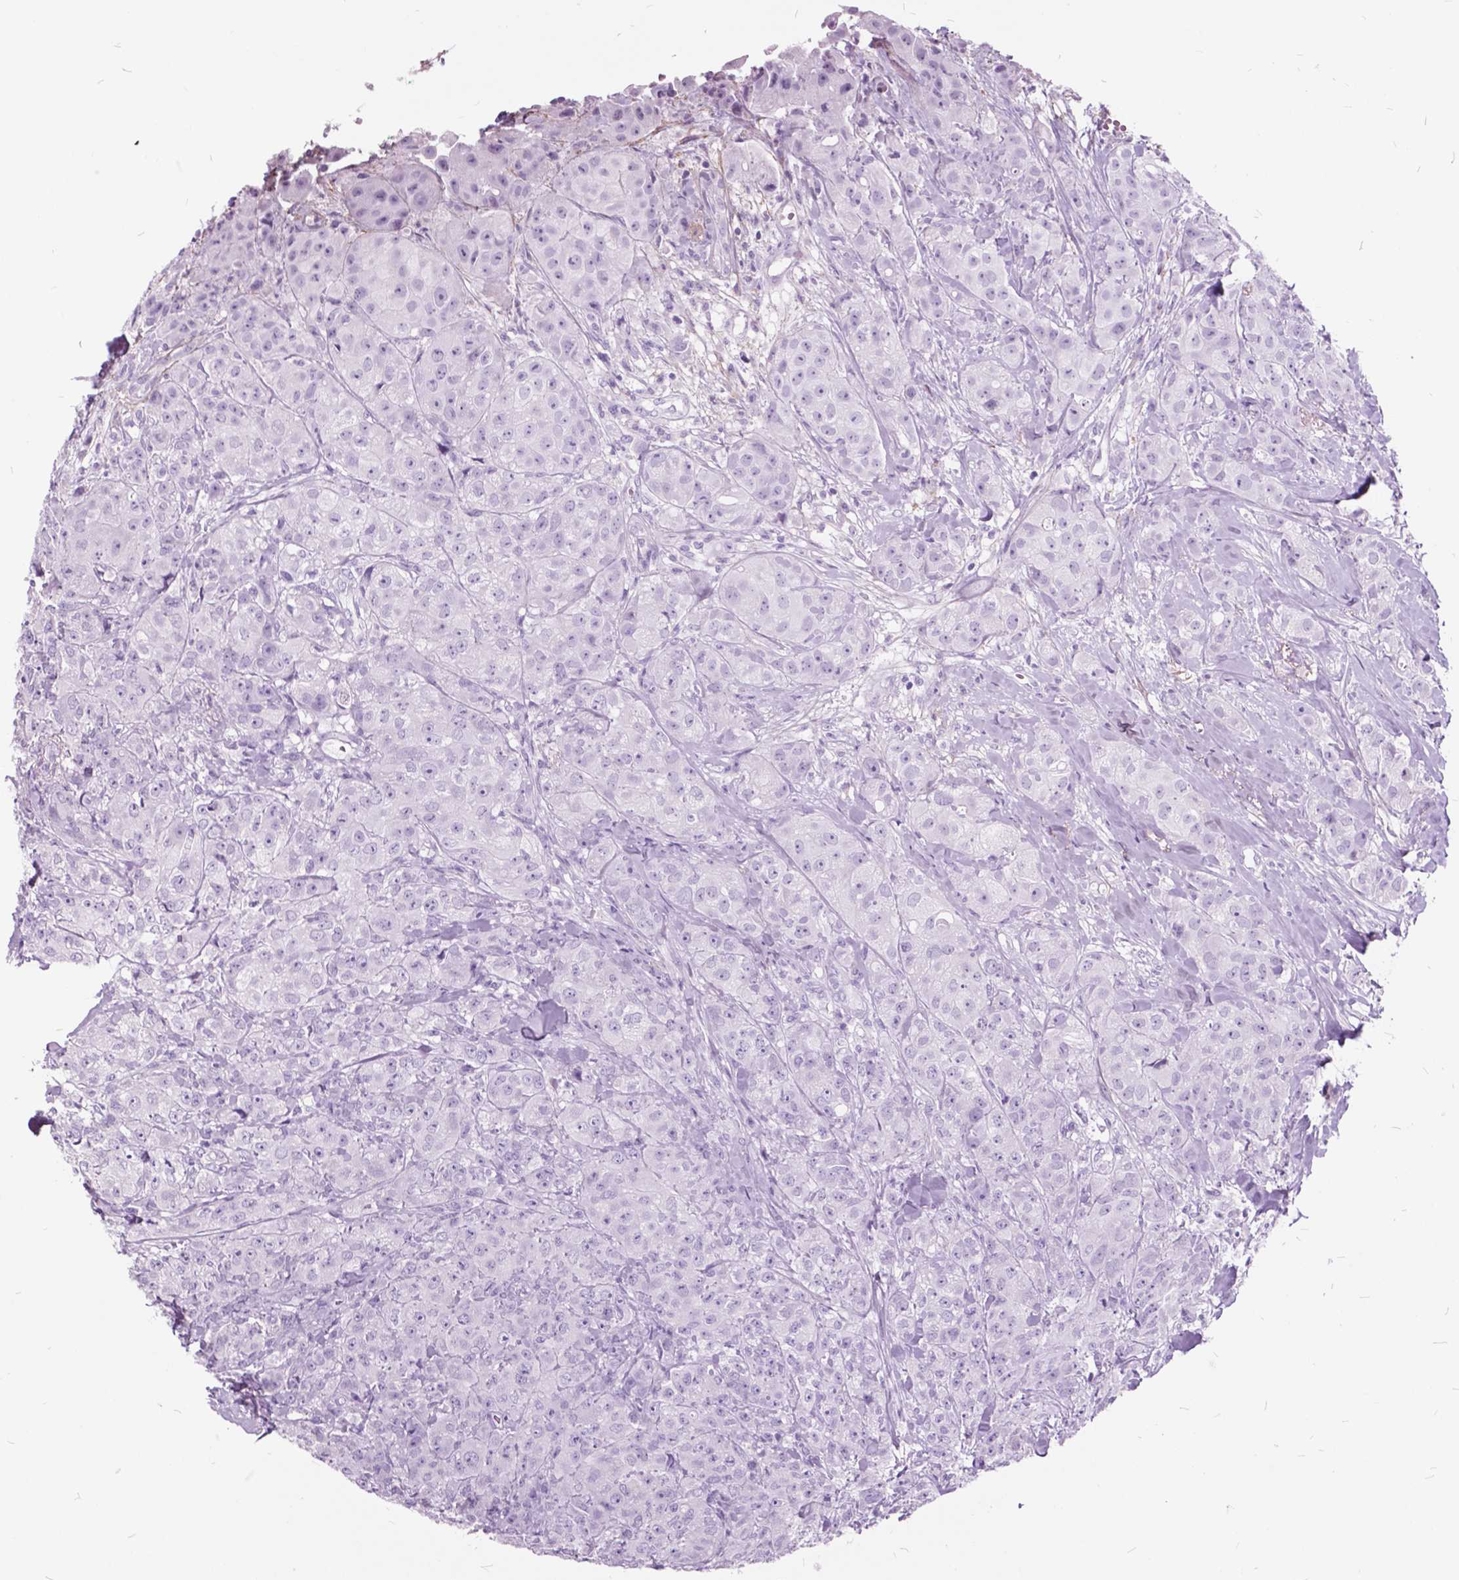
{"staining": {"intensity": "negative", "quantity": "none", "location": "none"}, "tissue": "breast cancer", "cell_type": "Tumor cells", "image_type": "cancer", "snomed": [{"axis": "morphology", "description": "Duct carcinoma"}, {"axis": "topography", "description": "Breast"}], "caption": "Intraductal carcinoma (breast) stained for a protein using immunohistochemistry (IHC) demonstrates no positivity tumor cells.", "gene": "GDF9", "patient": {"sex": "female", "age": 43}}